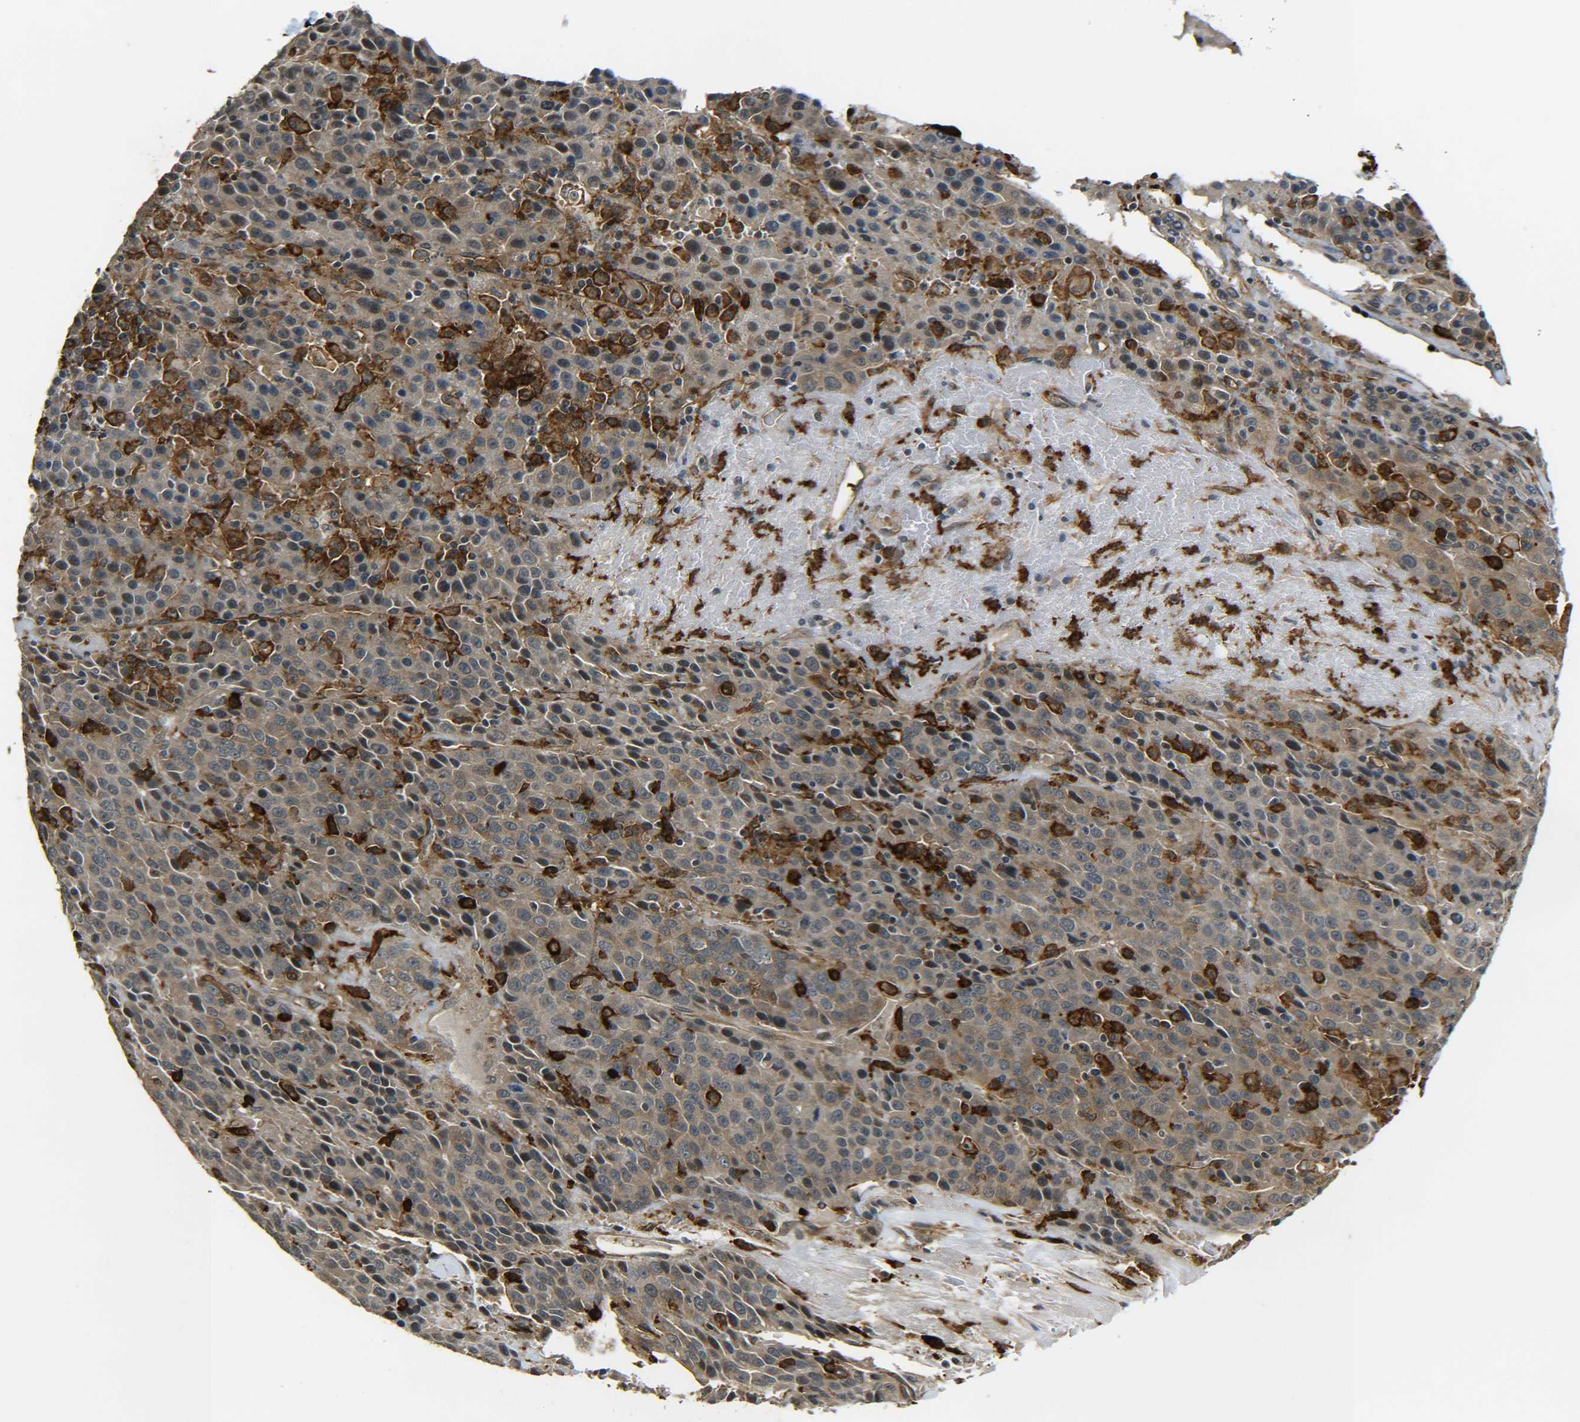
{"staining": {"intensity": "weak", "quantity": ">75%", "location": "cytoplasmic/membranous"}, "tissue": "liver cancer", "cell_type": "Tumor cells", "image_type": "cancer", "snomed": [{"axis": "morphology", "description": "Carcinoma, Hepatocellular, NOS"}, {"axis": "topography", "description": "Liver"}], "caption": "Liver cancer stained for a protein (brown) exhibits weak cytoplasmic/membranous positive expression in about >75% of tumor cells.", "gene": "DAB2", "patient": {"sex": "female", "age": 53}}